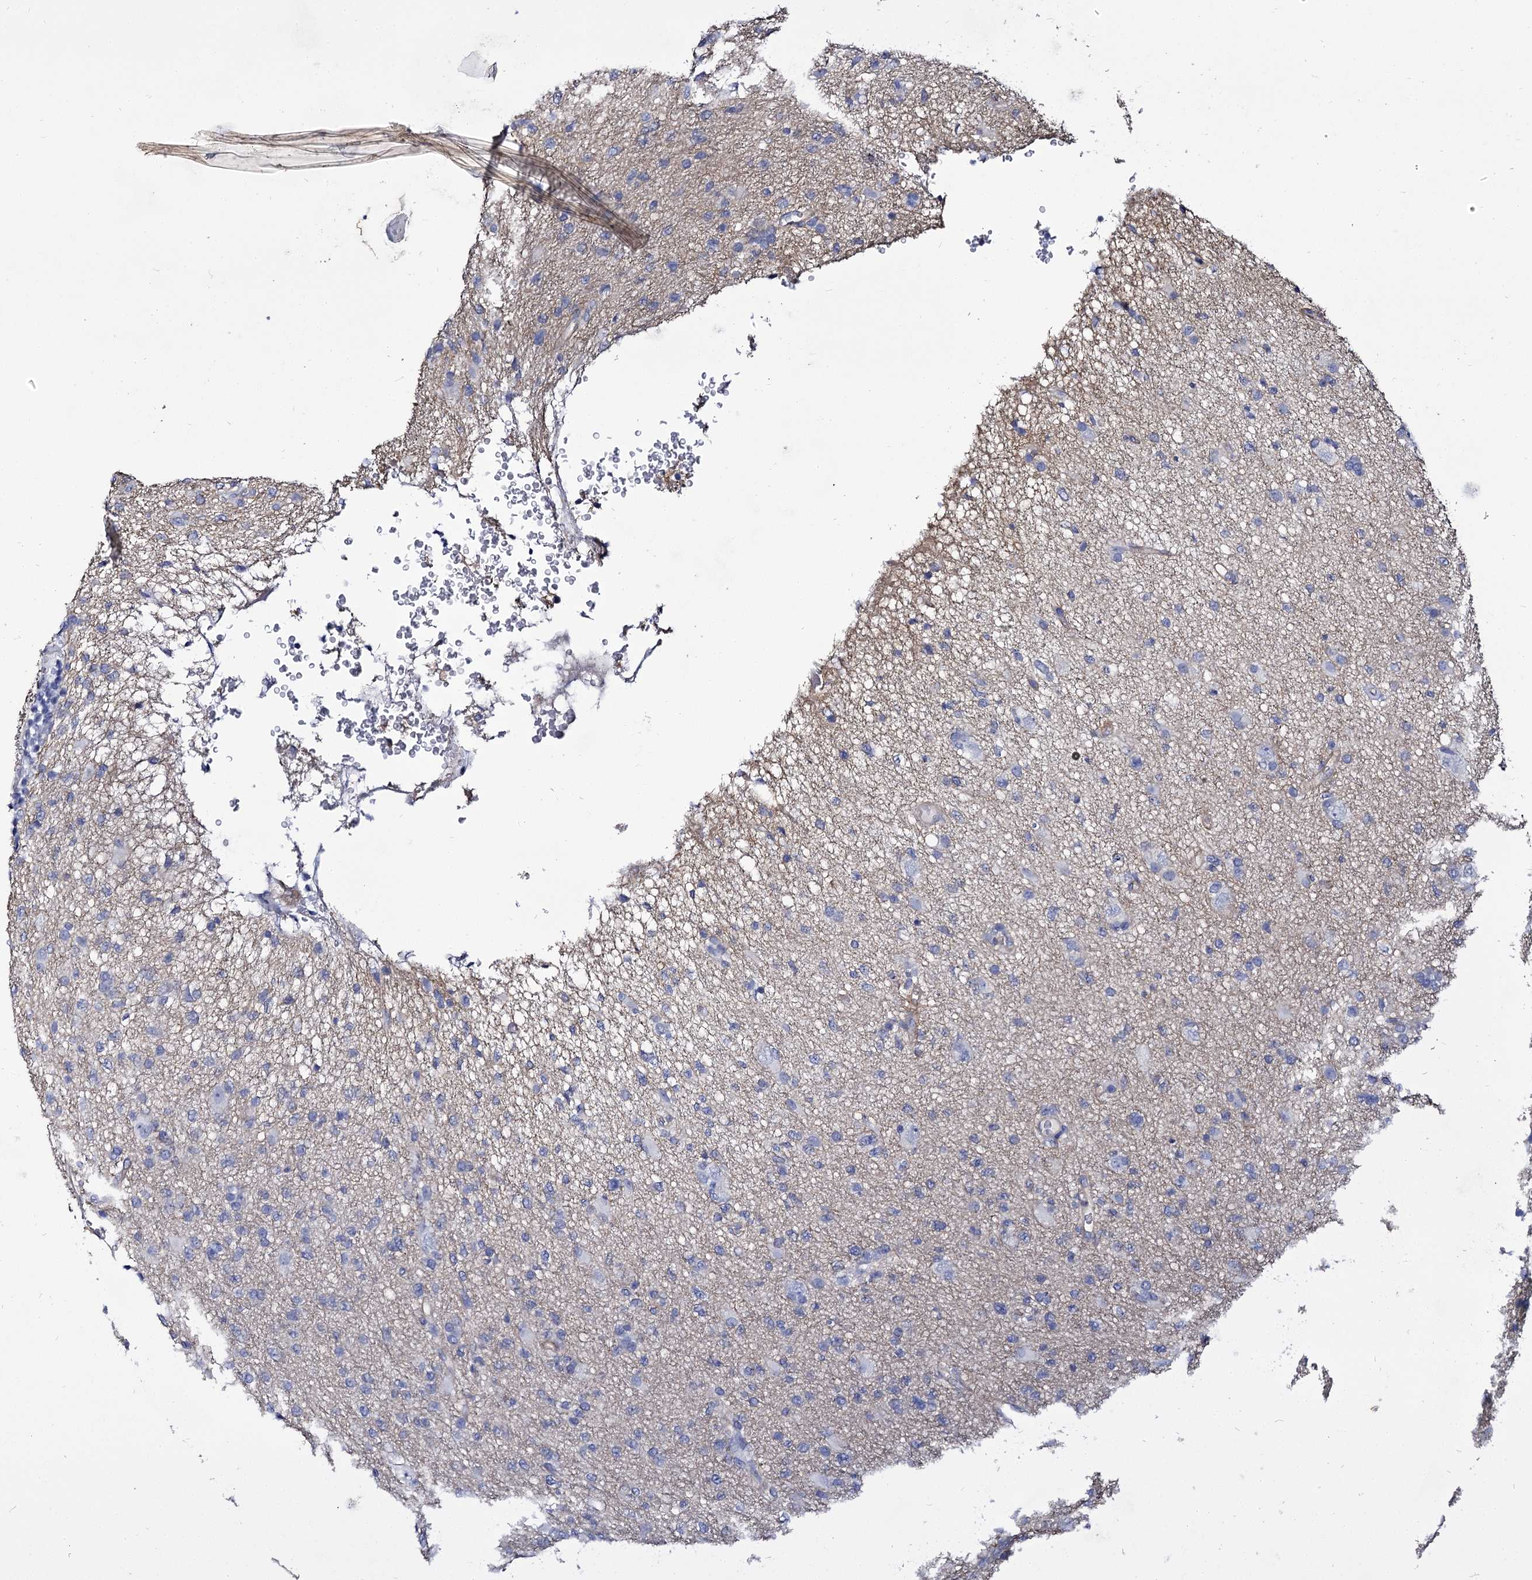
{"staining": {"intensity": "negative", "quantity": "none", "location": "none"}, "tissue": "glioma", "cell_type": "Tumor cells", "image_type": "cancer", "snomed": [{"axis": "morphology", "description": "Glioma, malignant, High grade"}, {"axis": "topography", "description": "Brain"}], "caption": "Histopathology image shows no significant protein positivity in tumor cells of glioma.", "gene": "CBFB", "patient": {"sex": "female", "age": 57}}